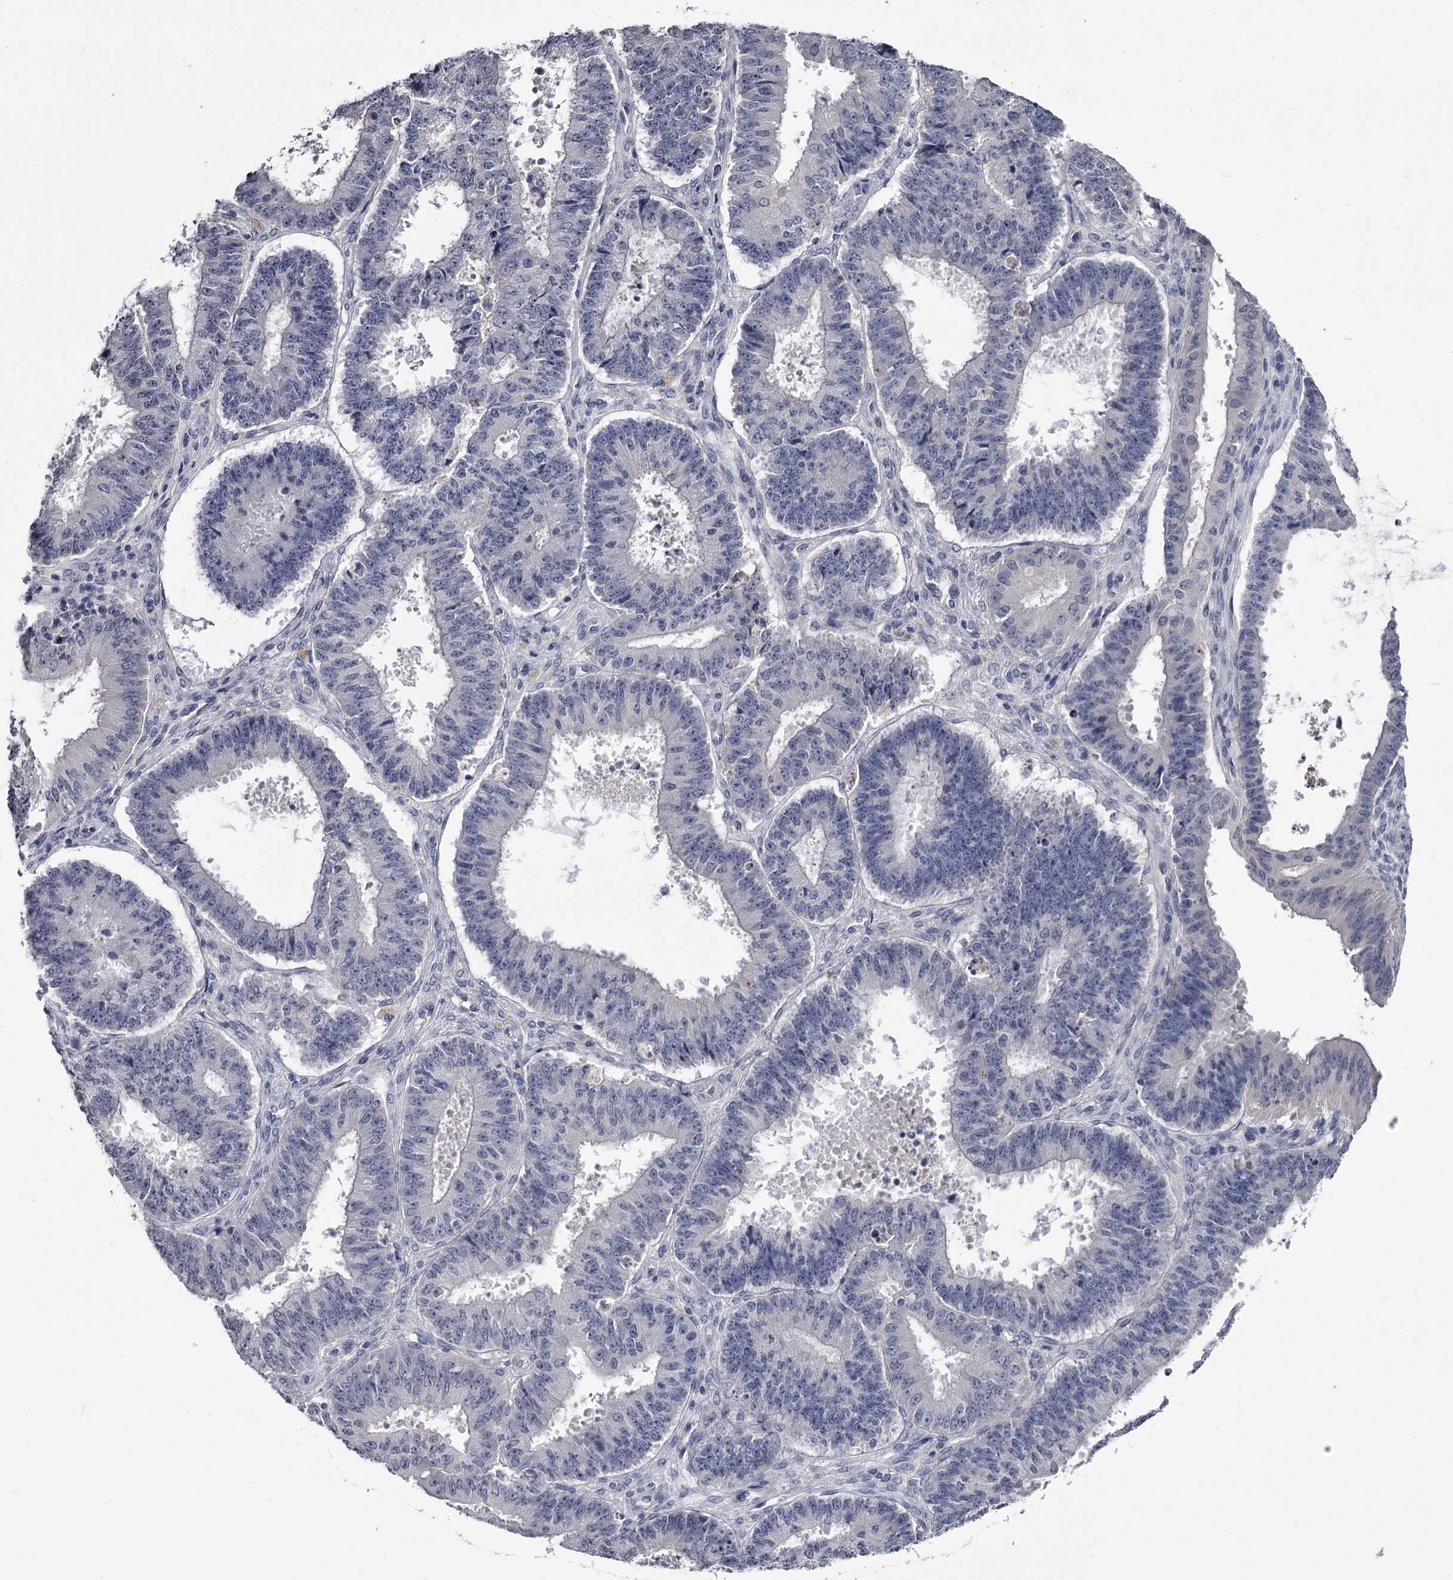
{"staining": {"intensity": "negative", "quantity": "none", "location": "none"}, "tissue": "ovarian cancer", "cell_type": "Tumor cells", "image_type": "cancer", "snomed": [{"axis": "morphology", "description": "Carcinoma, endometroid"}, {"axis": "topography", "description": "Appendix"}, {"axis": "topography", "description": "Ovary"}], "caption": "Protein analysis of ovarian cancer shows no significant positivity in tumor cells.", "gene": "DAO", "patient": {"sex": "female", "age": 42}}